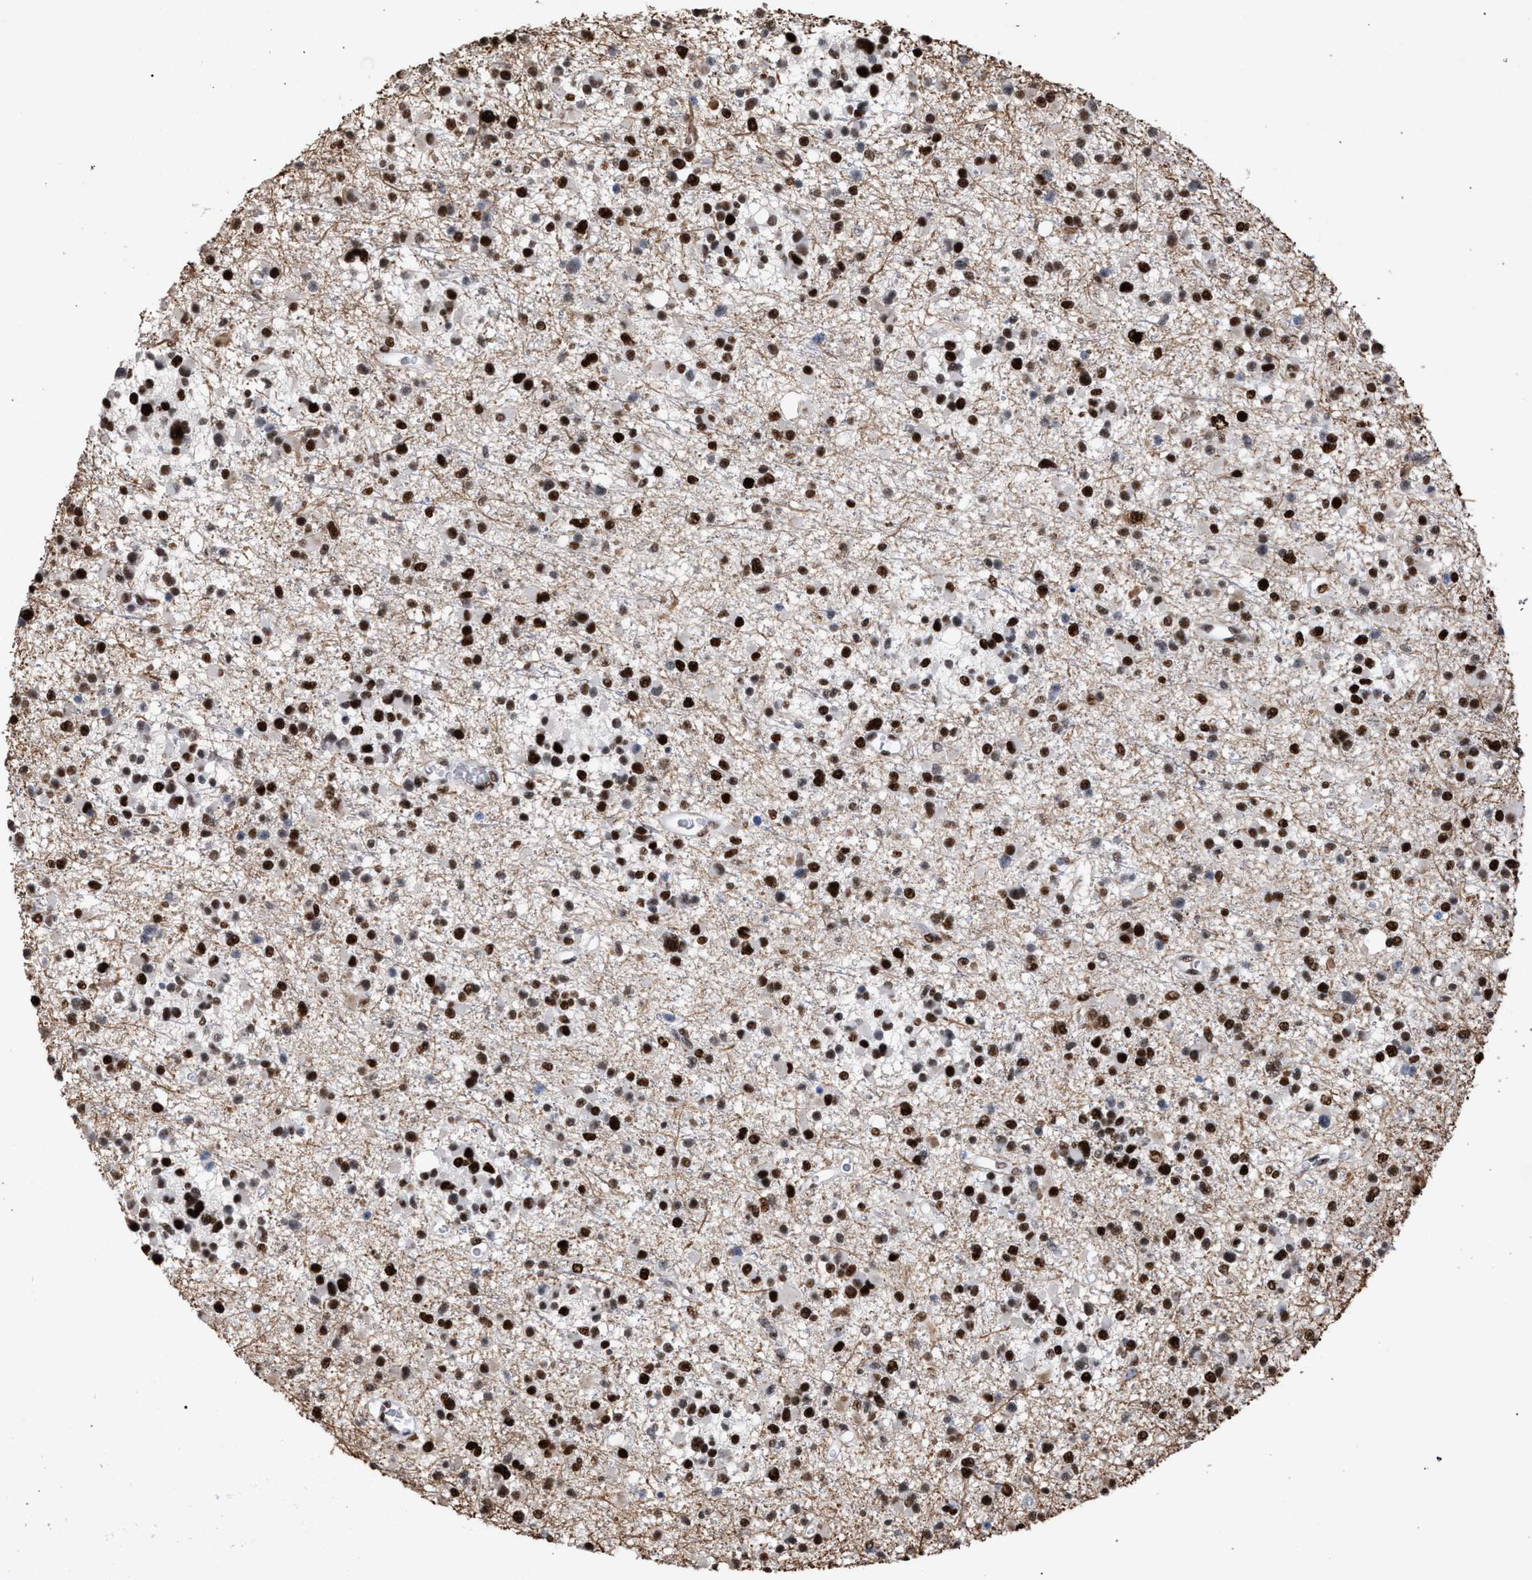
{"staining": {"intensity": "strong", "quantity": ">75%", "location": "nuclear"}, "tissue": "glioma", "cell_type": "Tumor cells", "image_type": "cancer", "snomed": [{"axis": "morphology", "description": "Glioma, malignant, Low grade"}, {"axis": "topography", "description": "Brain"}], "caption": "Tumor cells display strong nuclear positivity in approximately >75% of cells in glioma. The staining was performed using DAB (3,3'-diaminobenzidine), with brown indicating positive protein expression. Nuclei are stained blue with hematoxylin.", "gene": "TP53BP1", "patient": {"sex": "female", "age": 22}}